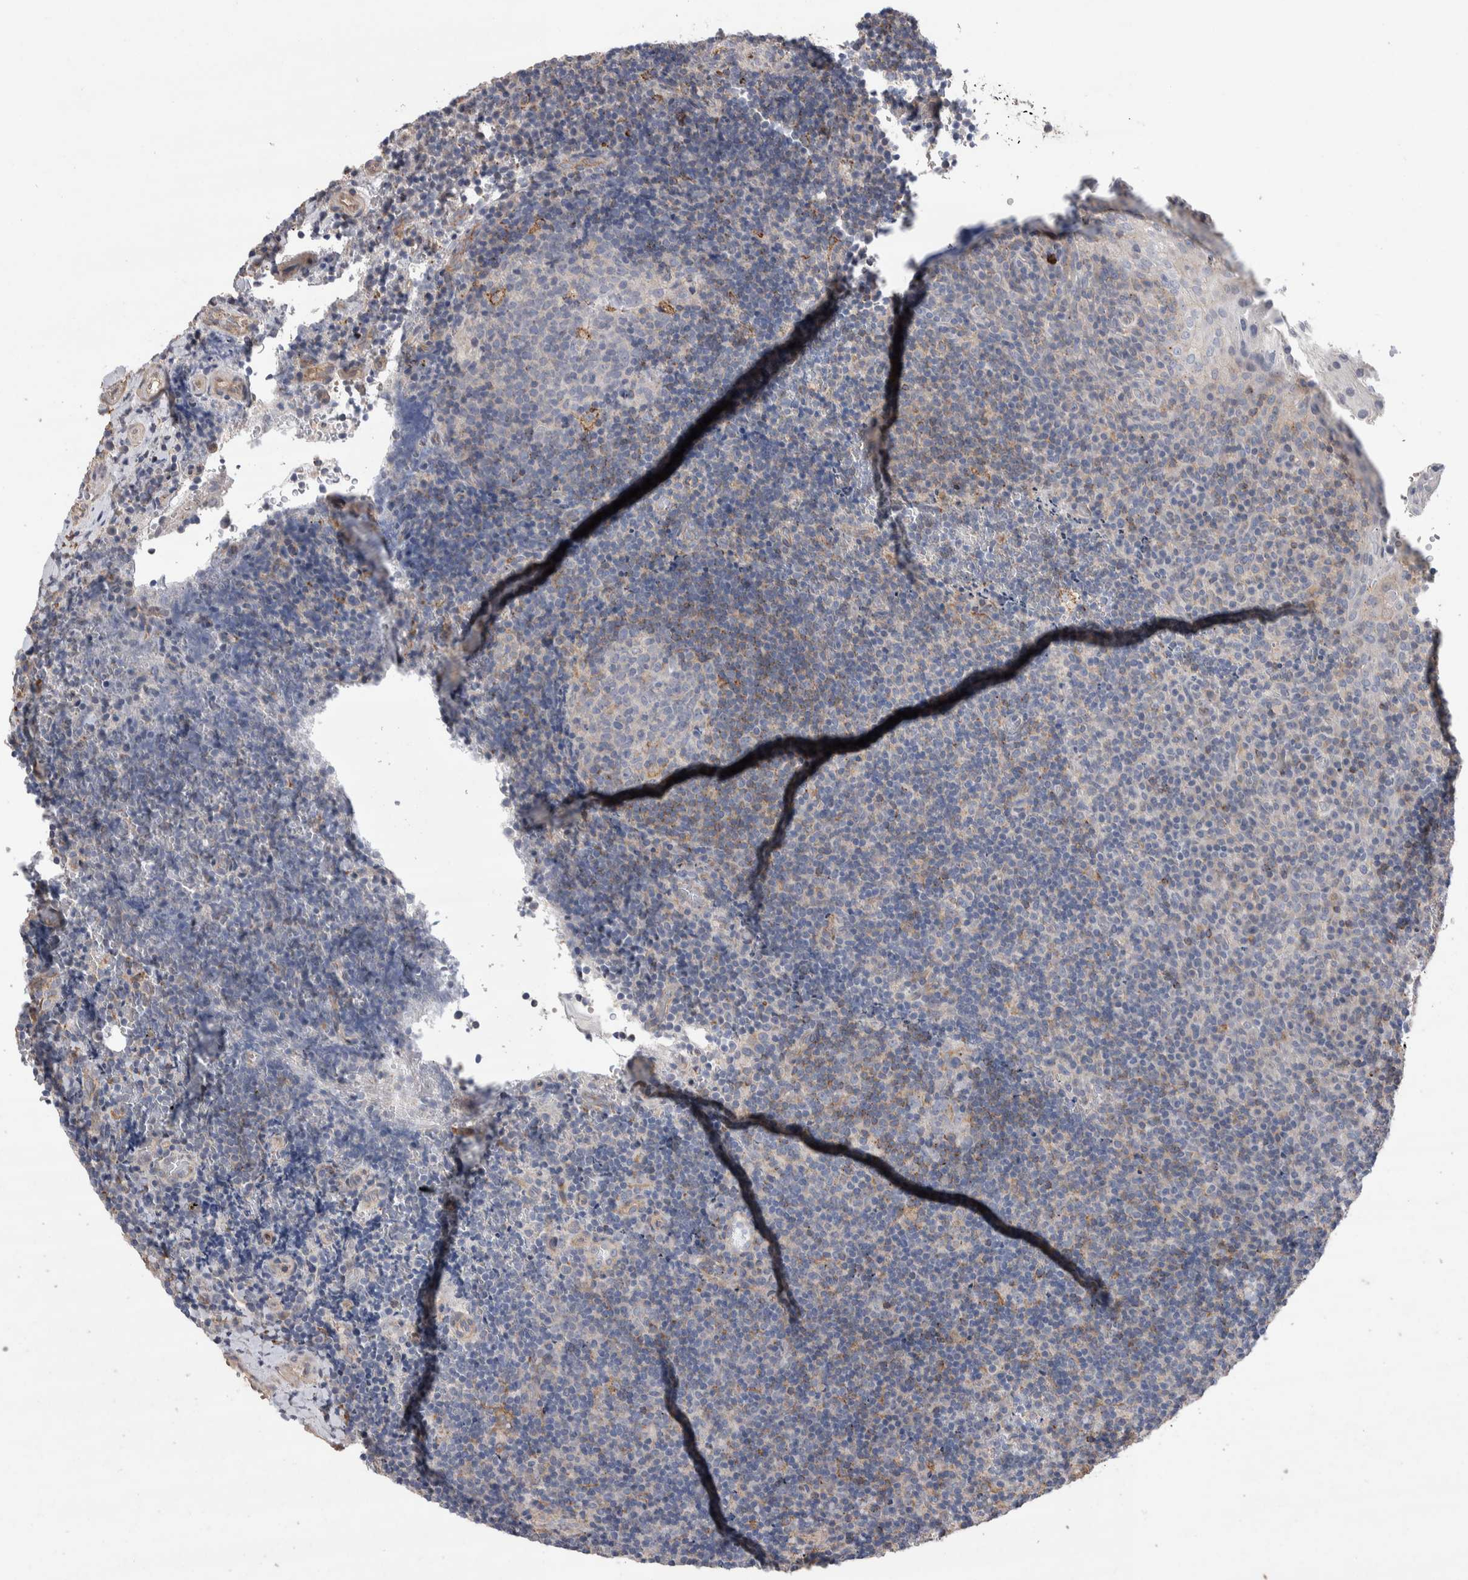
{"staining": {"intensity": "negative", "quantity": "none", "location": "none"}, "tissue": "lymphoma", "cell_type": "Tumor cells", "image_type": "cancer", "snomed": [{"axis": "morphology", "description": "Malignant lymphoma, non-Hodgkin's type, High grade"}, {"axis": "topography", "description": "Tonsil"}], "caption": "There is no significant positivity in tumor cells of lymphoma.", "gene": "GCNA", "patient": {"sex": "female", "age": 36}}